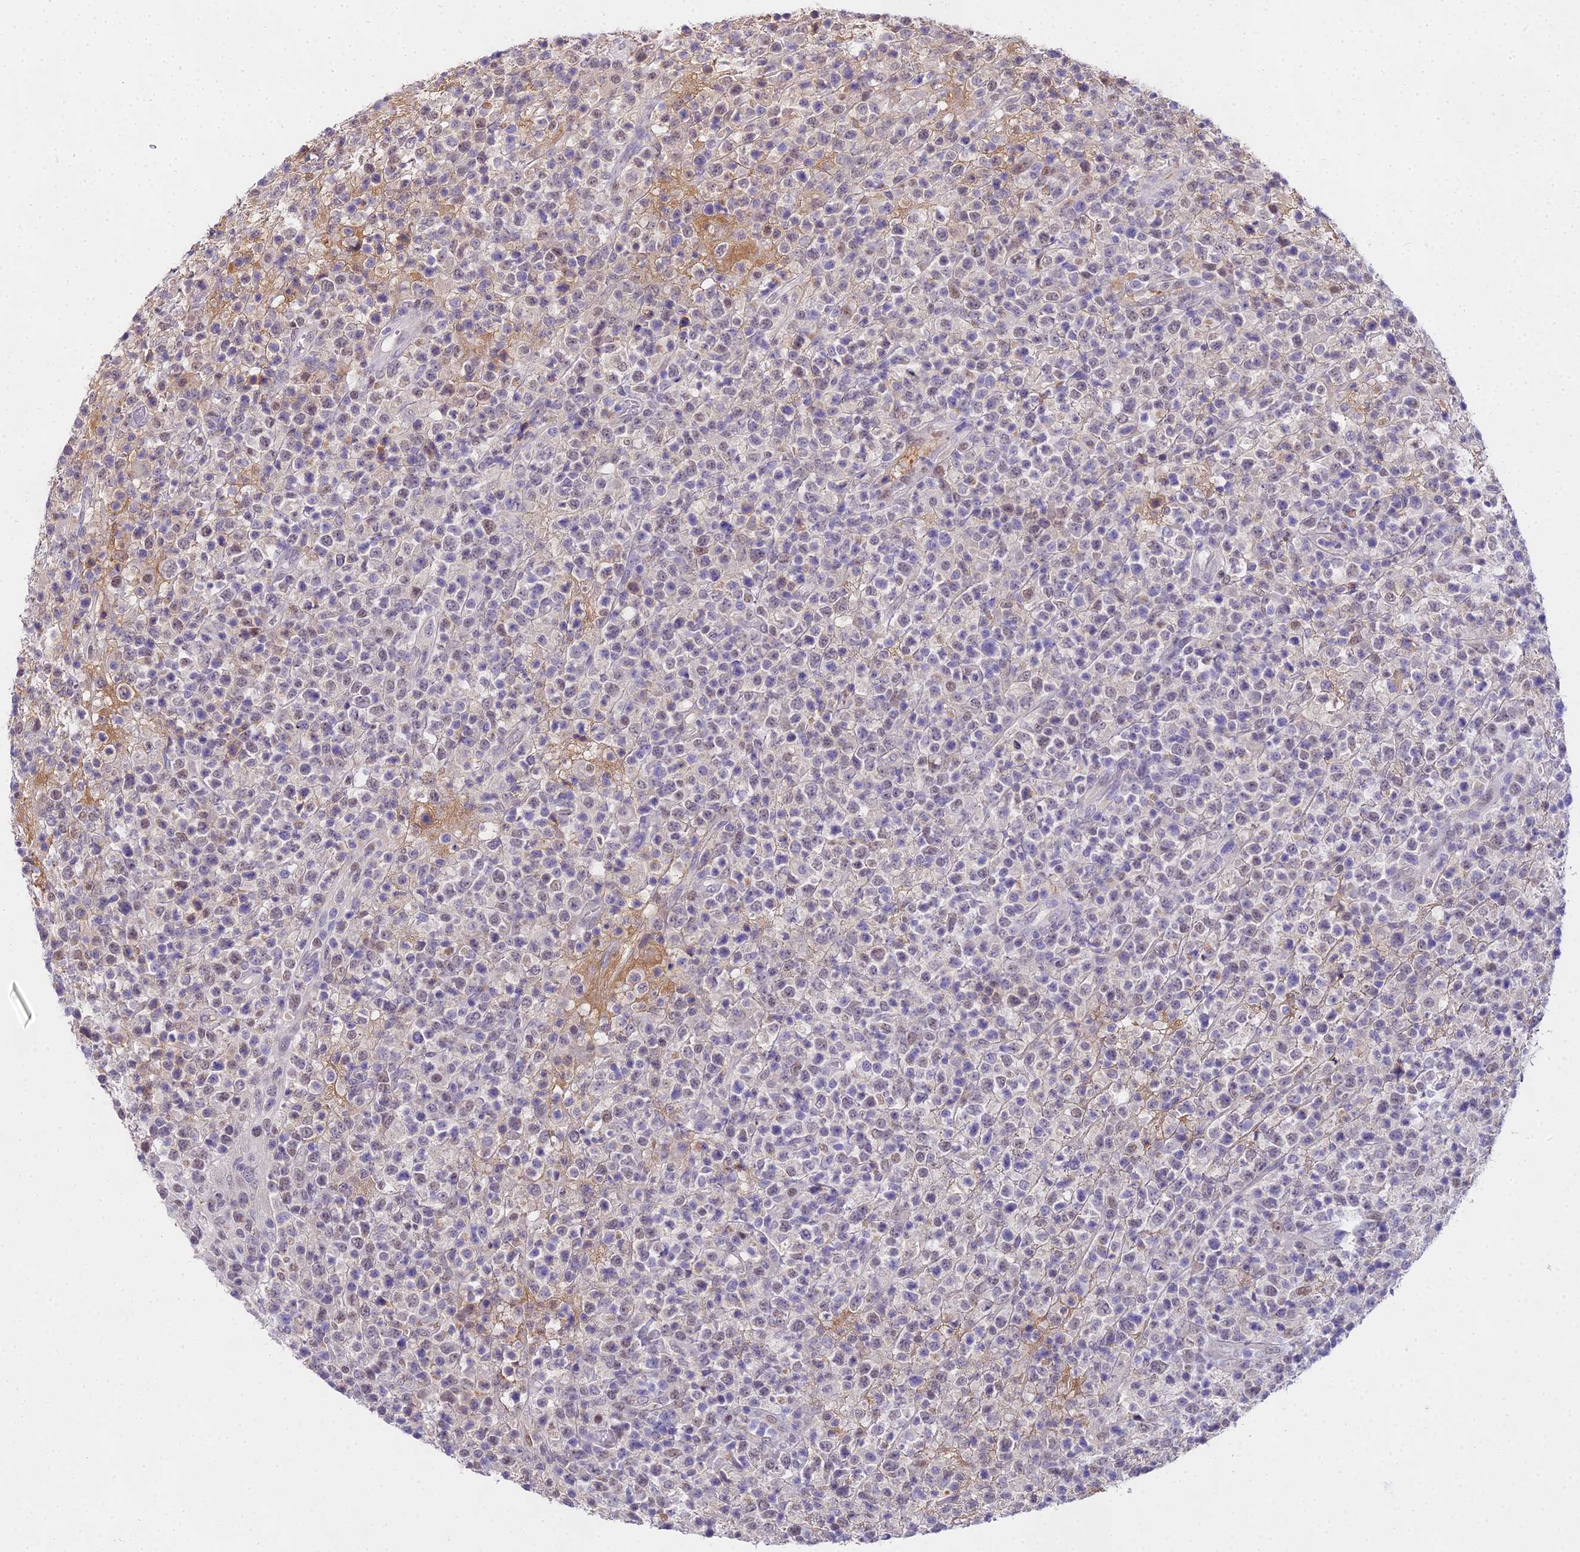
{"staining": {"intensity": "weak", "quantity": "<25%", "location": "nuclear"}, "tissue": "lymphoma", "cell_type": "Tumor cells", "image_type": "cancer", "snomed": [{"axis": "morphology", "description": "Malignant lymphoma, non-Hodgkin's type, High grade"}, {"axis": "topography", "description": "Colon"}], "caption": "Histopathology image shows no protein positivity in tumor cells of high-grade malignant lymphoma, non-Hodgkin's type tissue.", "gene": "MAT2A", "patient": {"sex": "female", "age": 53}}